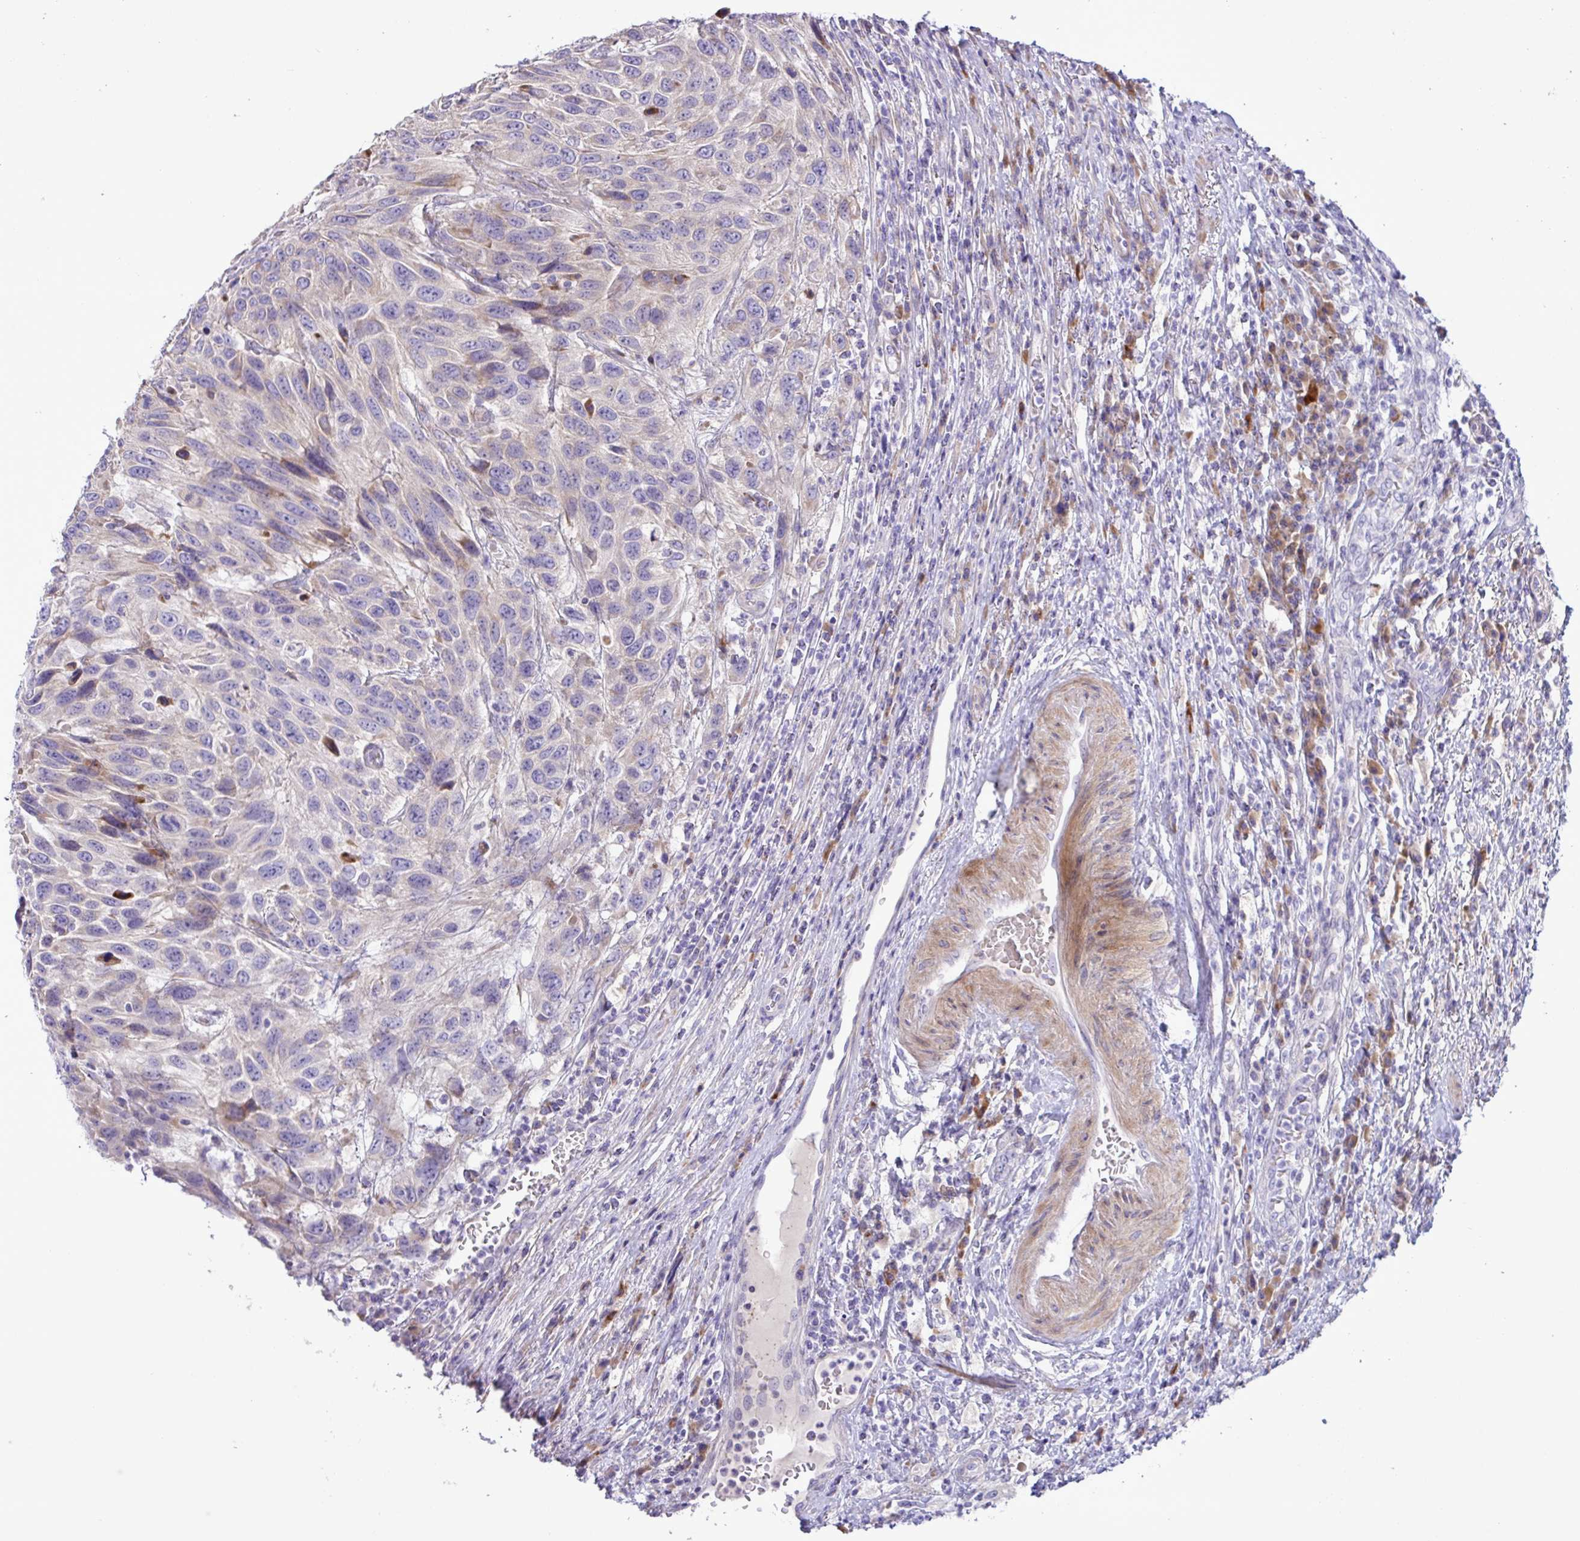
{"staining": {"intensity": "weak", "quantity": "25%-75%", "location": "cytoplasmic/membranous"}, "tissue": "urothelial cancer", "cell_type": "Tumor cells", "image_type": "cancer", "snomed": [{"axis": "morphology", "description": "Urothelial carcinoma, High grade"}, {"axis": "topography", "description": "Urinary bladder"}], "caption": "Urothelial cancer stained with DAB immunohistochemistry (IHC) displays low levels of weak cytoplasmic/membranous staining in about 25%-75% of tumor cells. Nuclei are stained in blue.", "gene": "FAM86B1", "patient": {"sex": "female", "age": 70}}